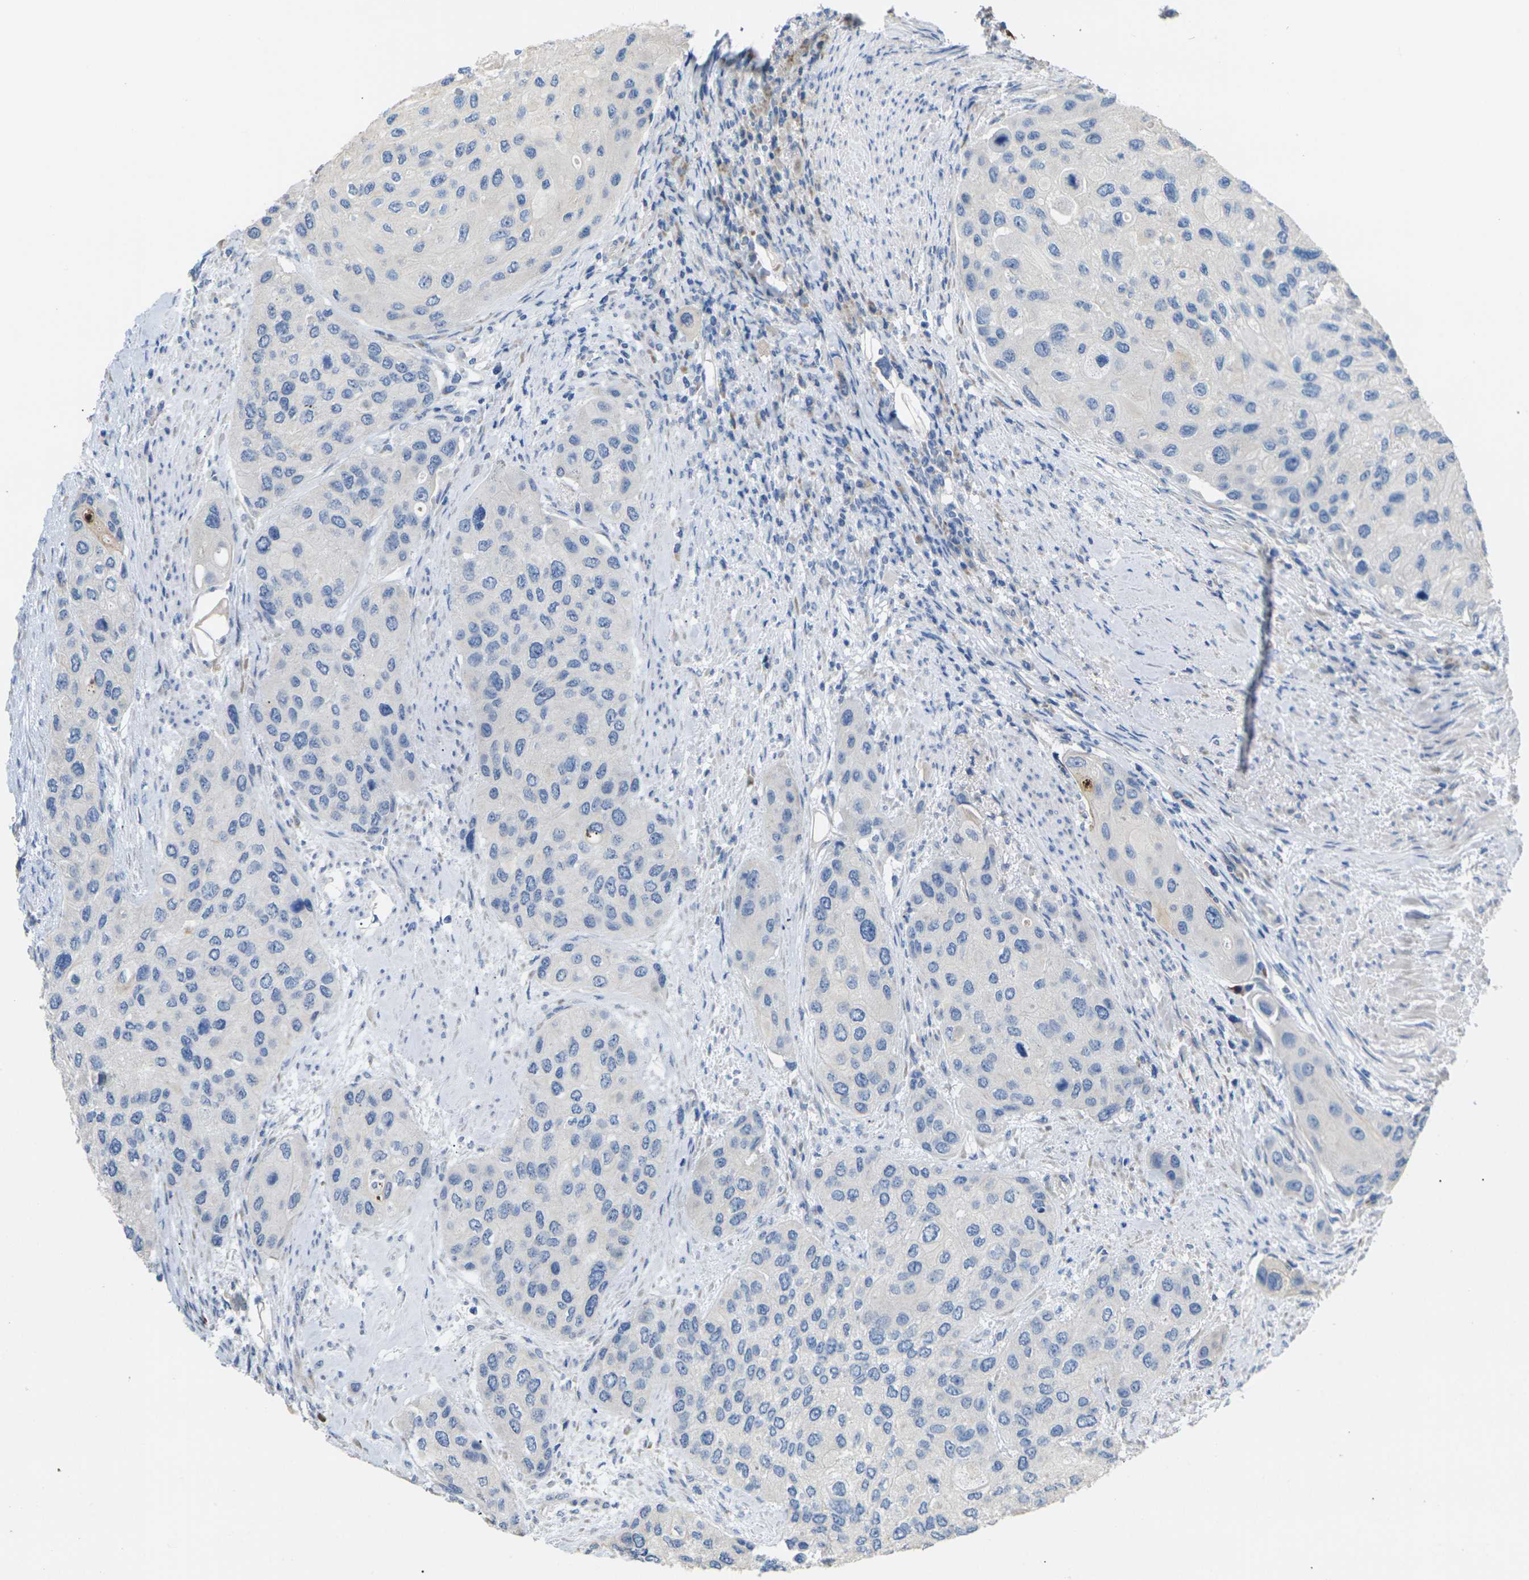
{"staining": {"intensity": "negative", "quantity": "none", "location": "none"}, "tissue": "urothelial cancer", "cell_type": "Tumor cells", "image_type": "cancer", "snomed": [{"axis": "morphology", "description": "Urothelial carcinoma, High grade"}, {"axis": "topography", "description": "Urinary bladder"}], "caption": "High power microscopy micrograph of an IHC histopathology image of high-grade urothelial carcinoma, revealing no significant staining in tumor cells. (DAB (3,3'-diaminobenzidine) immunohistochemistry with hematoxylin counter stain).", "gene": "KLHDC8B", "patient": {"sex": "female", "age": 56}}